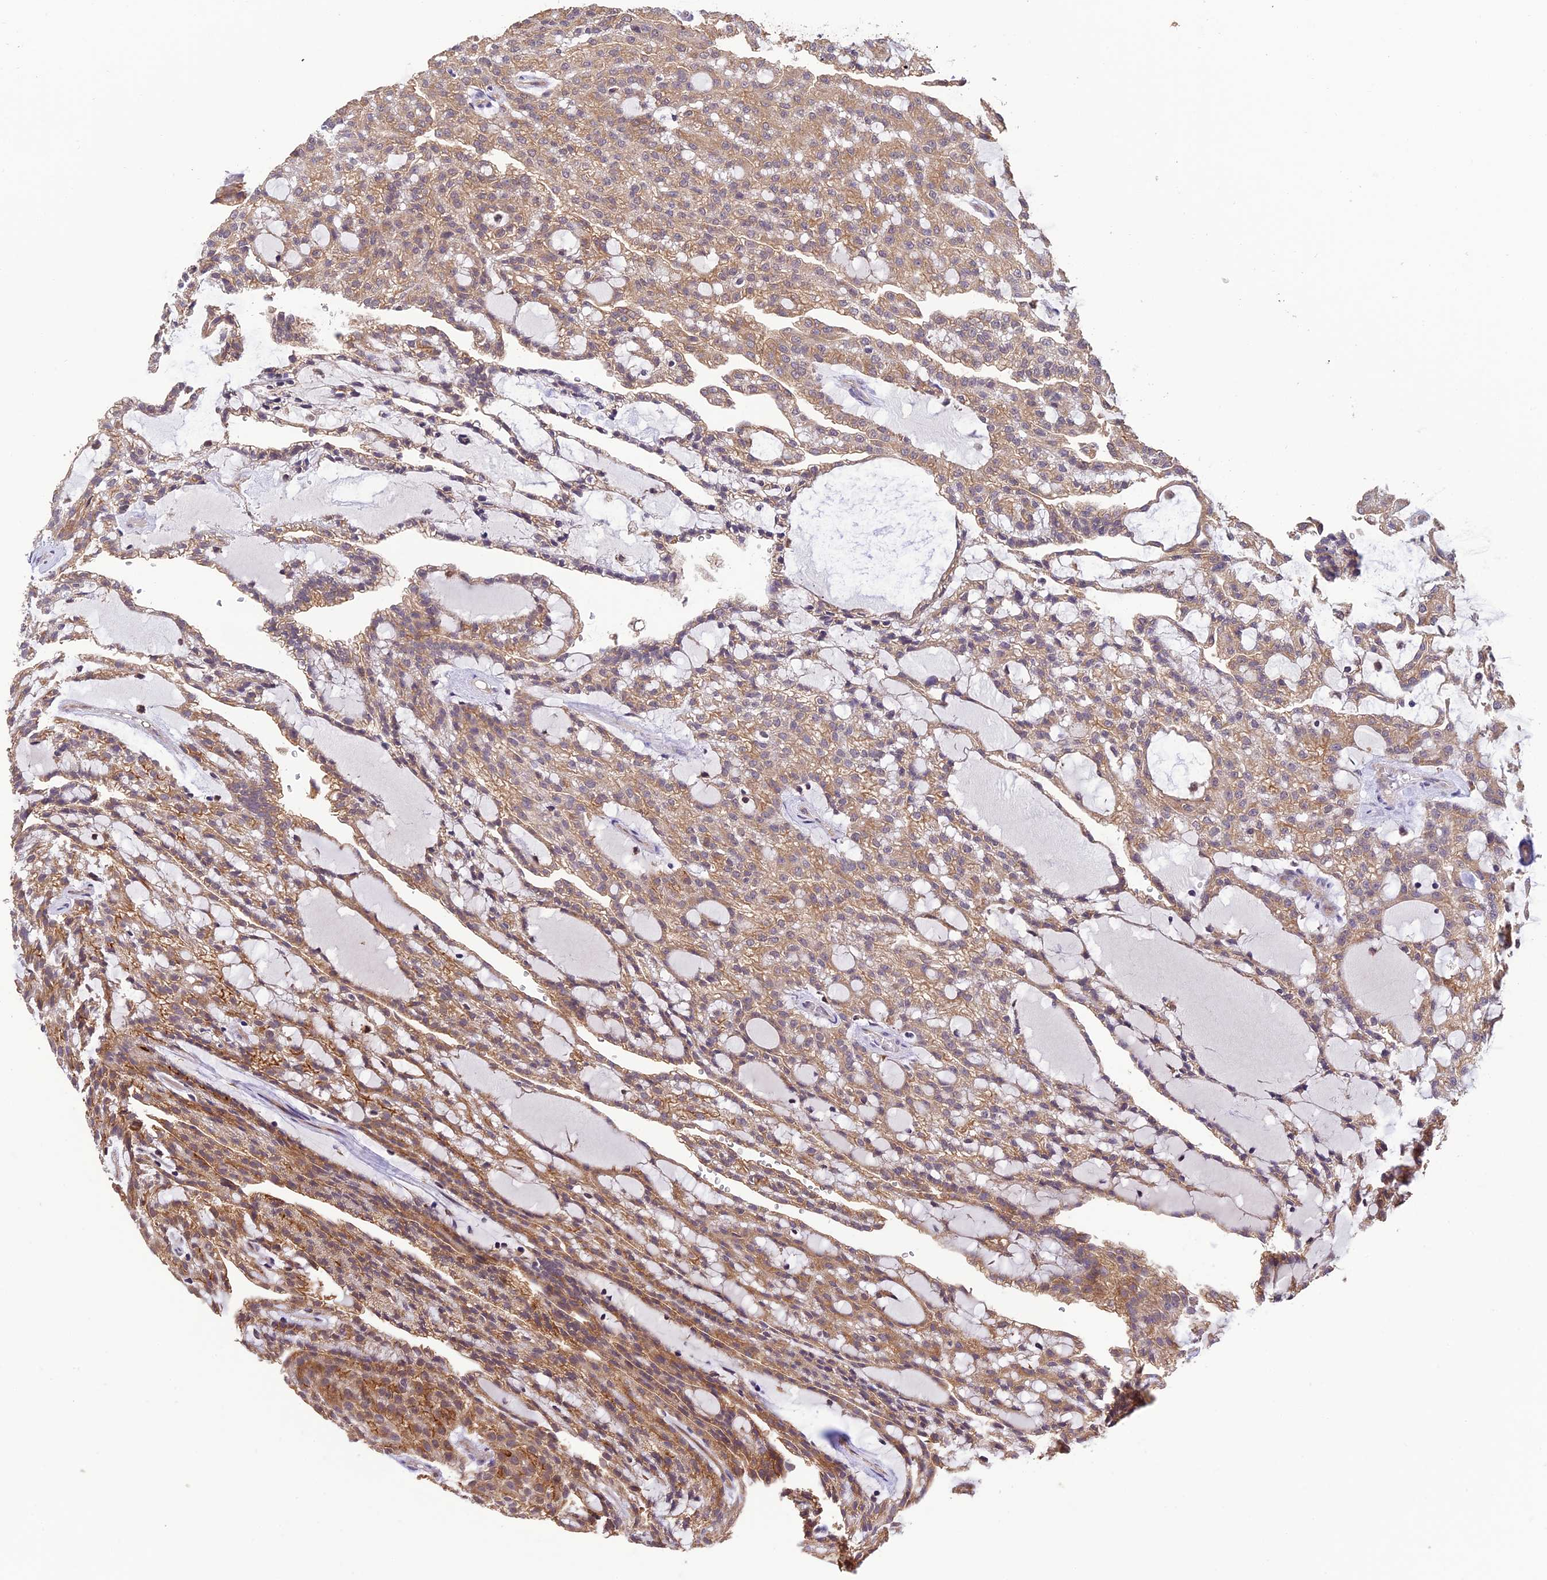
{"staining": {"intensity": "moderate", "quantity": ">75%", "location": "cytoplasmic/membranous"}, "tissue": "renal cancer", "cell_type": "Tumor cells", "image_type": "cancer", "snomed": [{"axis": "morphology", "description": "Adenocarcinoma, NOS"}, {"axis": "topography", "description": "Kidney"}], "caption": "The immunohistochemical stain highlights moderate cytoplasmic/membranous staining in tumor cells of adenocarcinoma (renal) tissue. Using DAB (brown) and hematoxylin (blue) stains, captured at high magnification using brightfield microscopy.", "gene": "MNS1", "patient": {"sex": "male", "age": 63}}